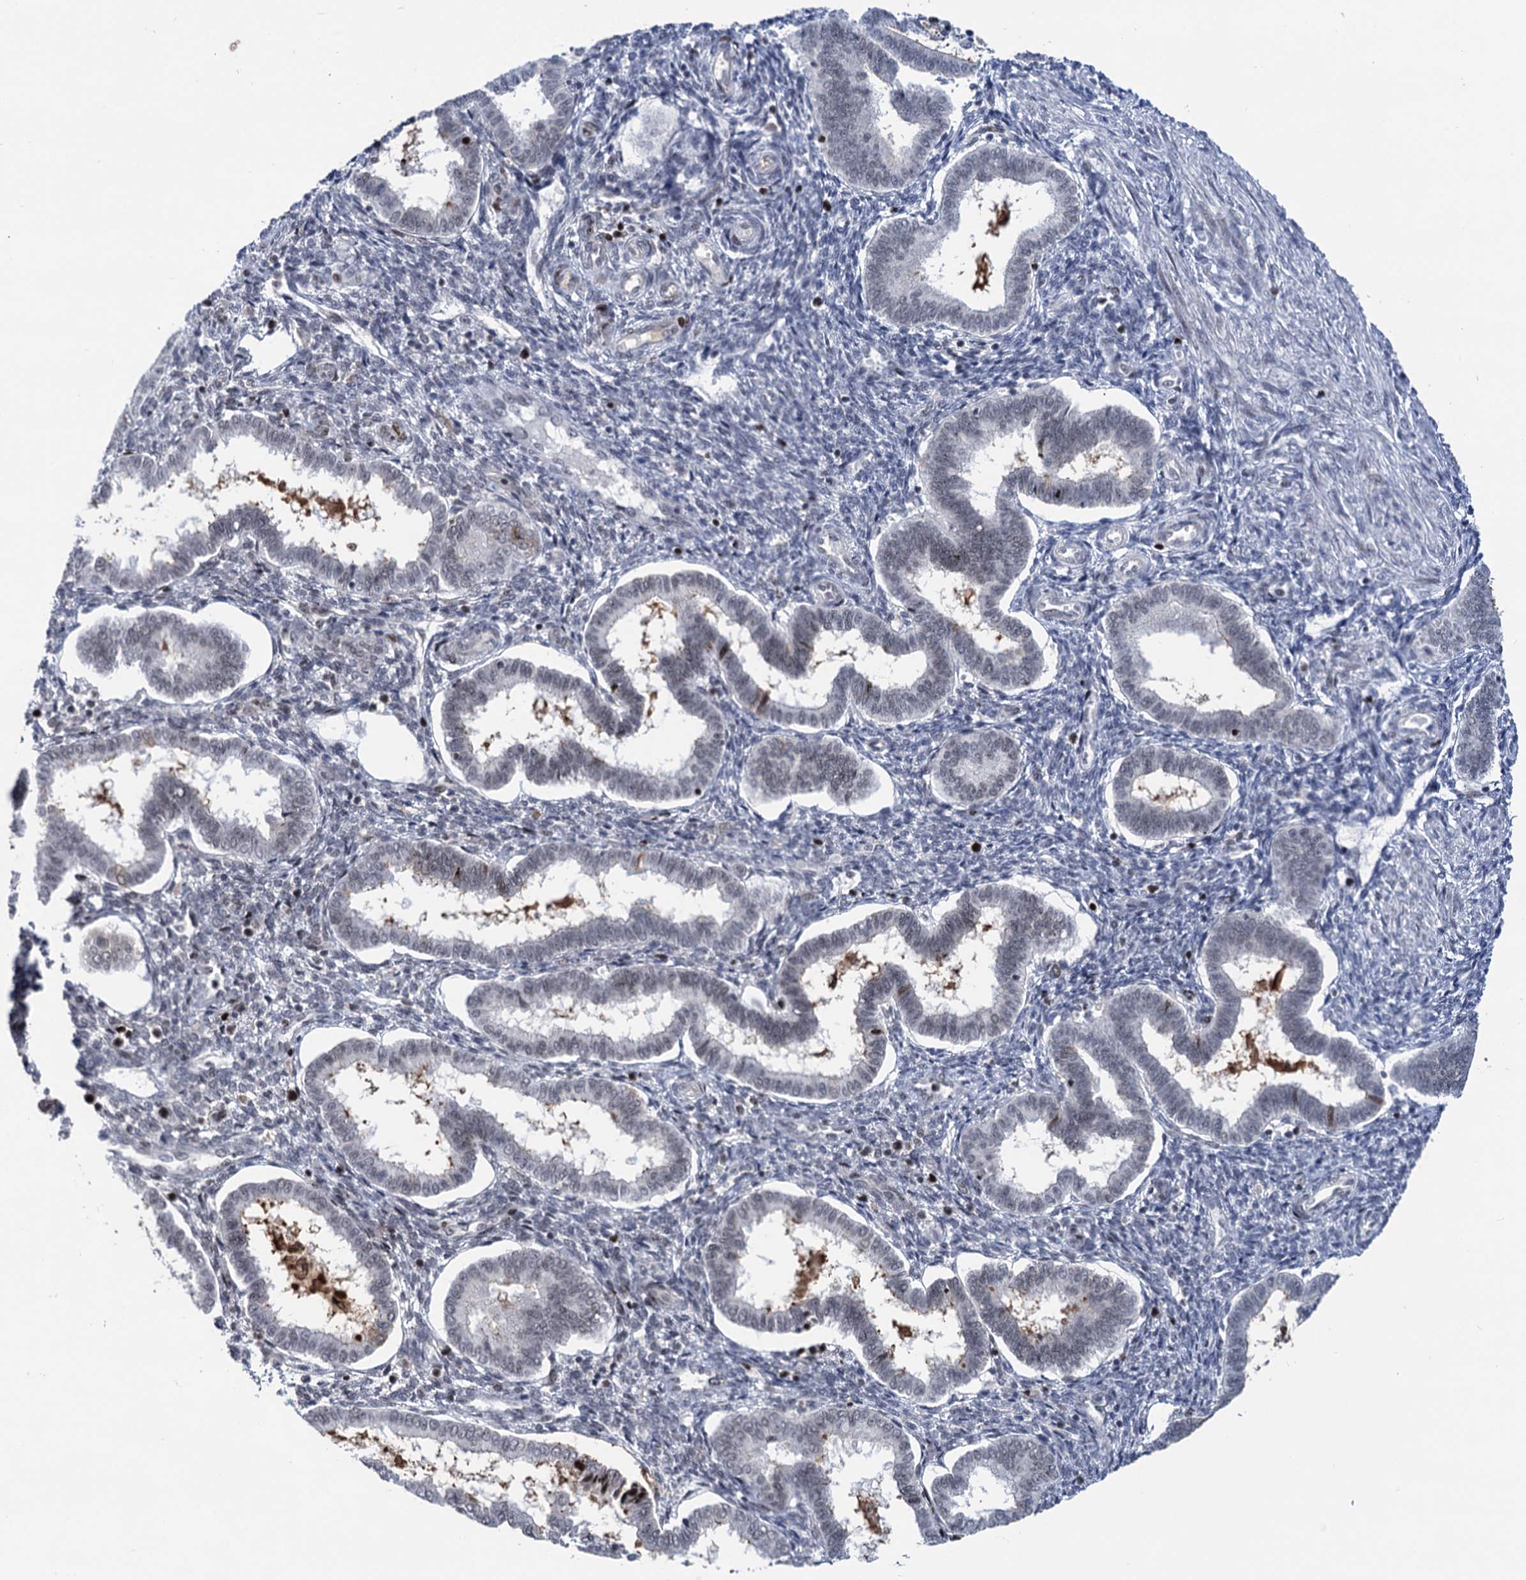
{"staining": {"intensity": "negative", "quantity": "none", "location": "none"}, "tissue": "endometrium", "cell_type": "Cells in endometrial stroma", "image_type": "normal", "snomed": [{"axis": "morphology", "description": "Normal tissue, NOS"}, {"axis": "topography", "description": "Endometrium"}], "caption": "IHC photomicrograph of normal human endometrium stained for a protein (brown), which displays no expression in cells in endometrial stroma.", "gene": "ZCCHC10", "patient": {"sex": "female", "age": 24}}